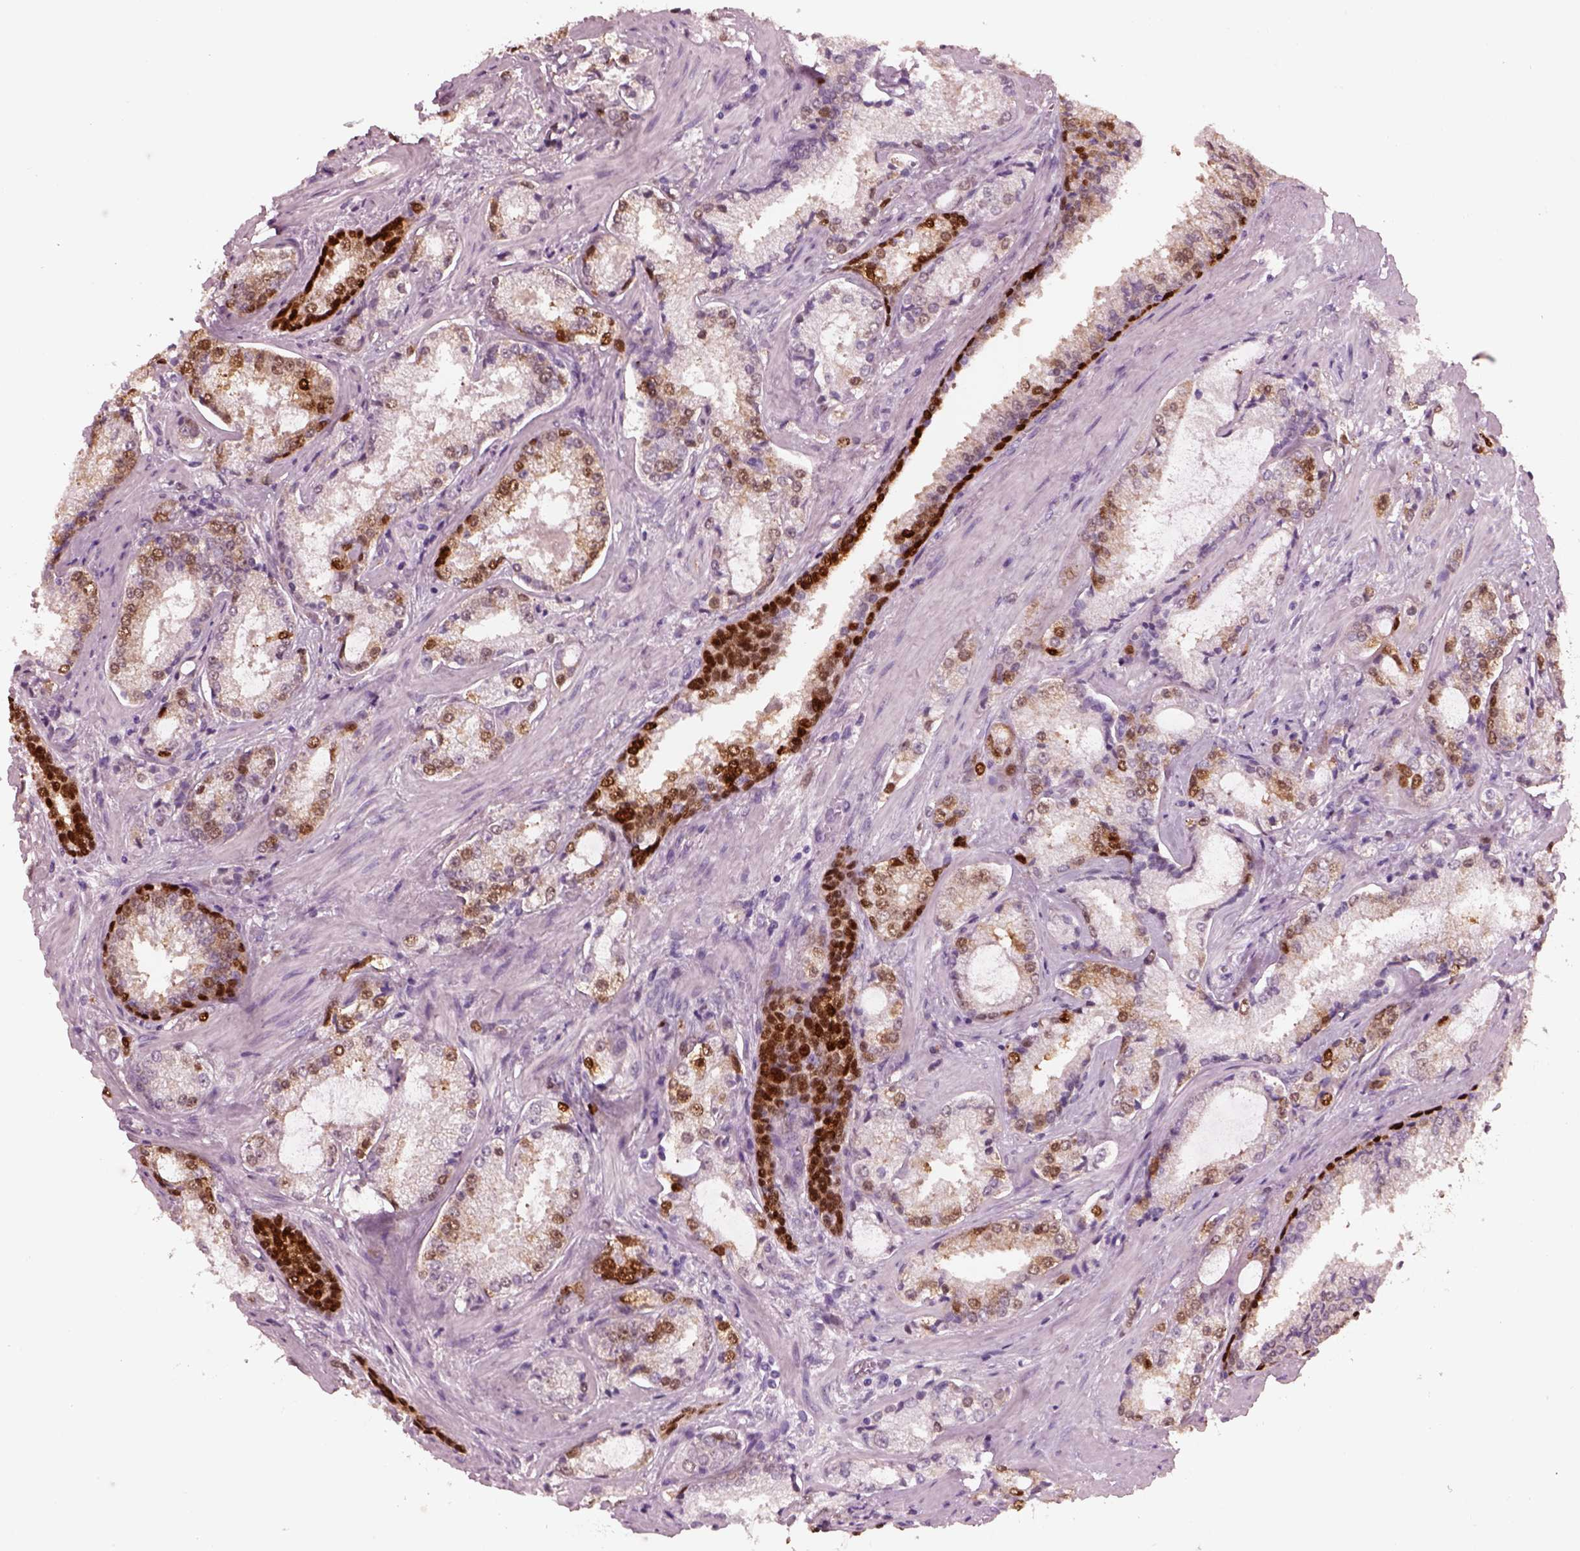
{"staining": {"intensity": "strong", "quantity": "<25%", "location": "nuclear"}, "tissue": "prostate cancer", "cell_type": "Tumor cells", "image_type": "cancer", "snomed": [{"axis": "morphology", "description": "Adenocarcinoma, Low grade"}, {"axis": "topography", "description": "Prostate"}], "caption": "Immunohistochemical staining of human prostate cancer (adenocarcinoma (low-grade)) shows strong nuclear protein positivity in about <25% of tumor cells. The protein of interest is stained brown, and the nuclei are stained in blue (DAB IHC with brightfield microscopy, high magnification).", "gene": "SOX9", "patient": {"sex": "male", "age": 56}}